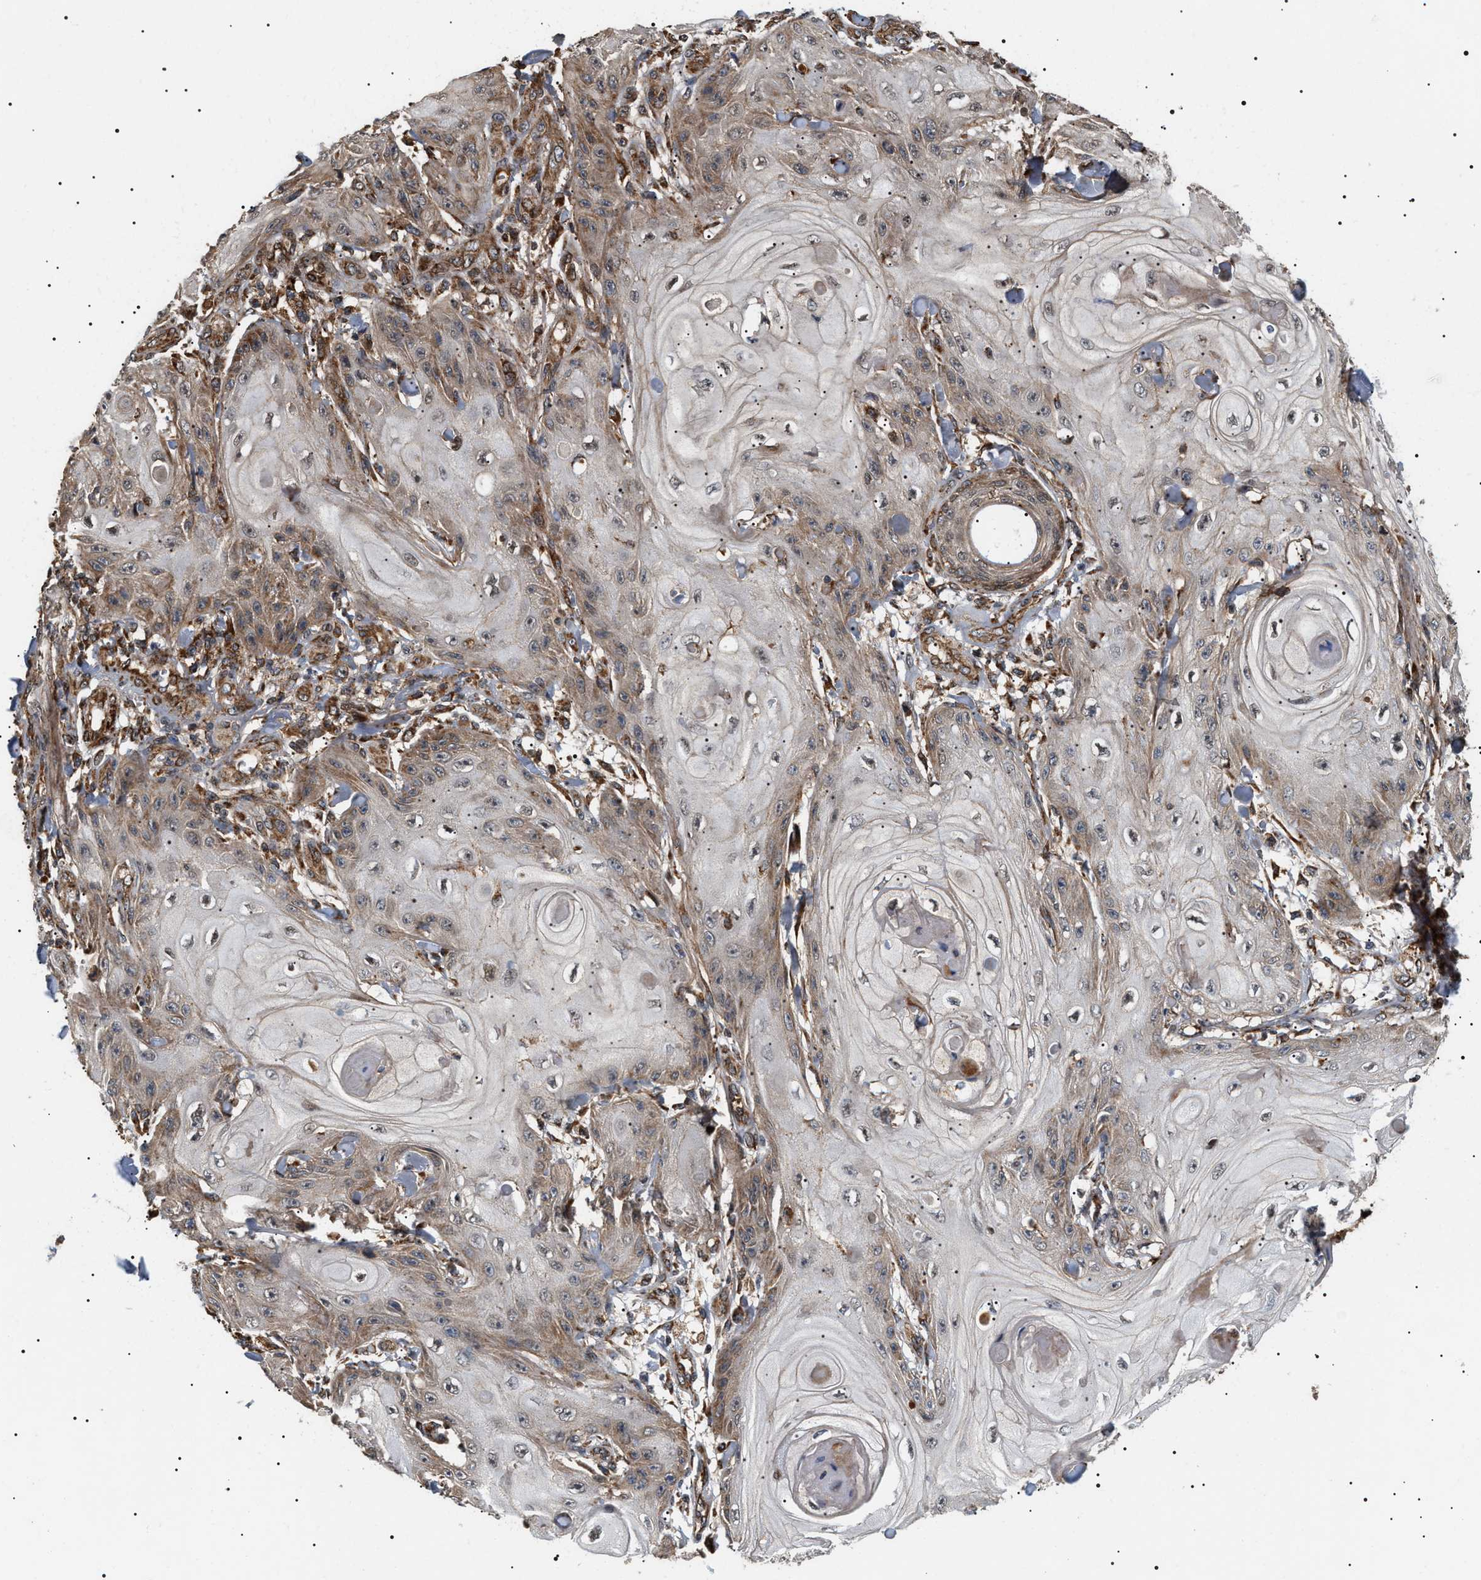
{"staining": {"intensity": "moderate", "quantity": ">75%", "location": "cytoplasmic/membranous"}, "tissue": "skin cancer", "cell_type": "Tumor cells", "image_type": "cancer", "snomed": [{"axis": "morphology", "description": "Squamous cell carcinoma, NOS"}, {"axis": "topography", "description": "Skin"}], "caption": "High-magnification brightfield microscopy of skin squamous cell carcinoma stained with DAB (3,3'-diaminobenzidine) (brown) and counterstained with hematoxylin (blue). tumor cells exhibit moderate cytoplasmic/membranous expression is present in approximately>75% of cells.", "gene": "ZBTB26", "patient": {"sex": "male", "age": 74}}